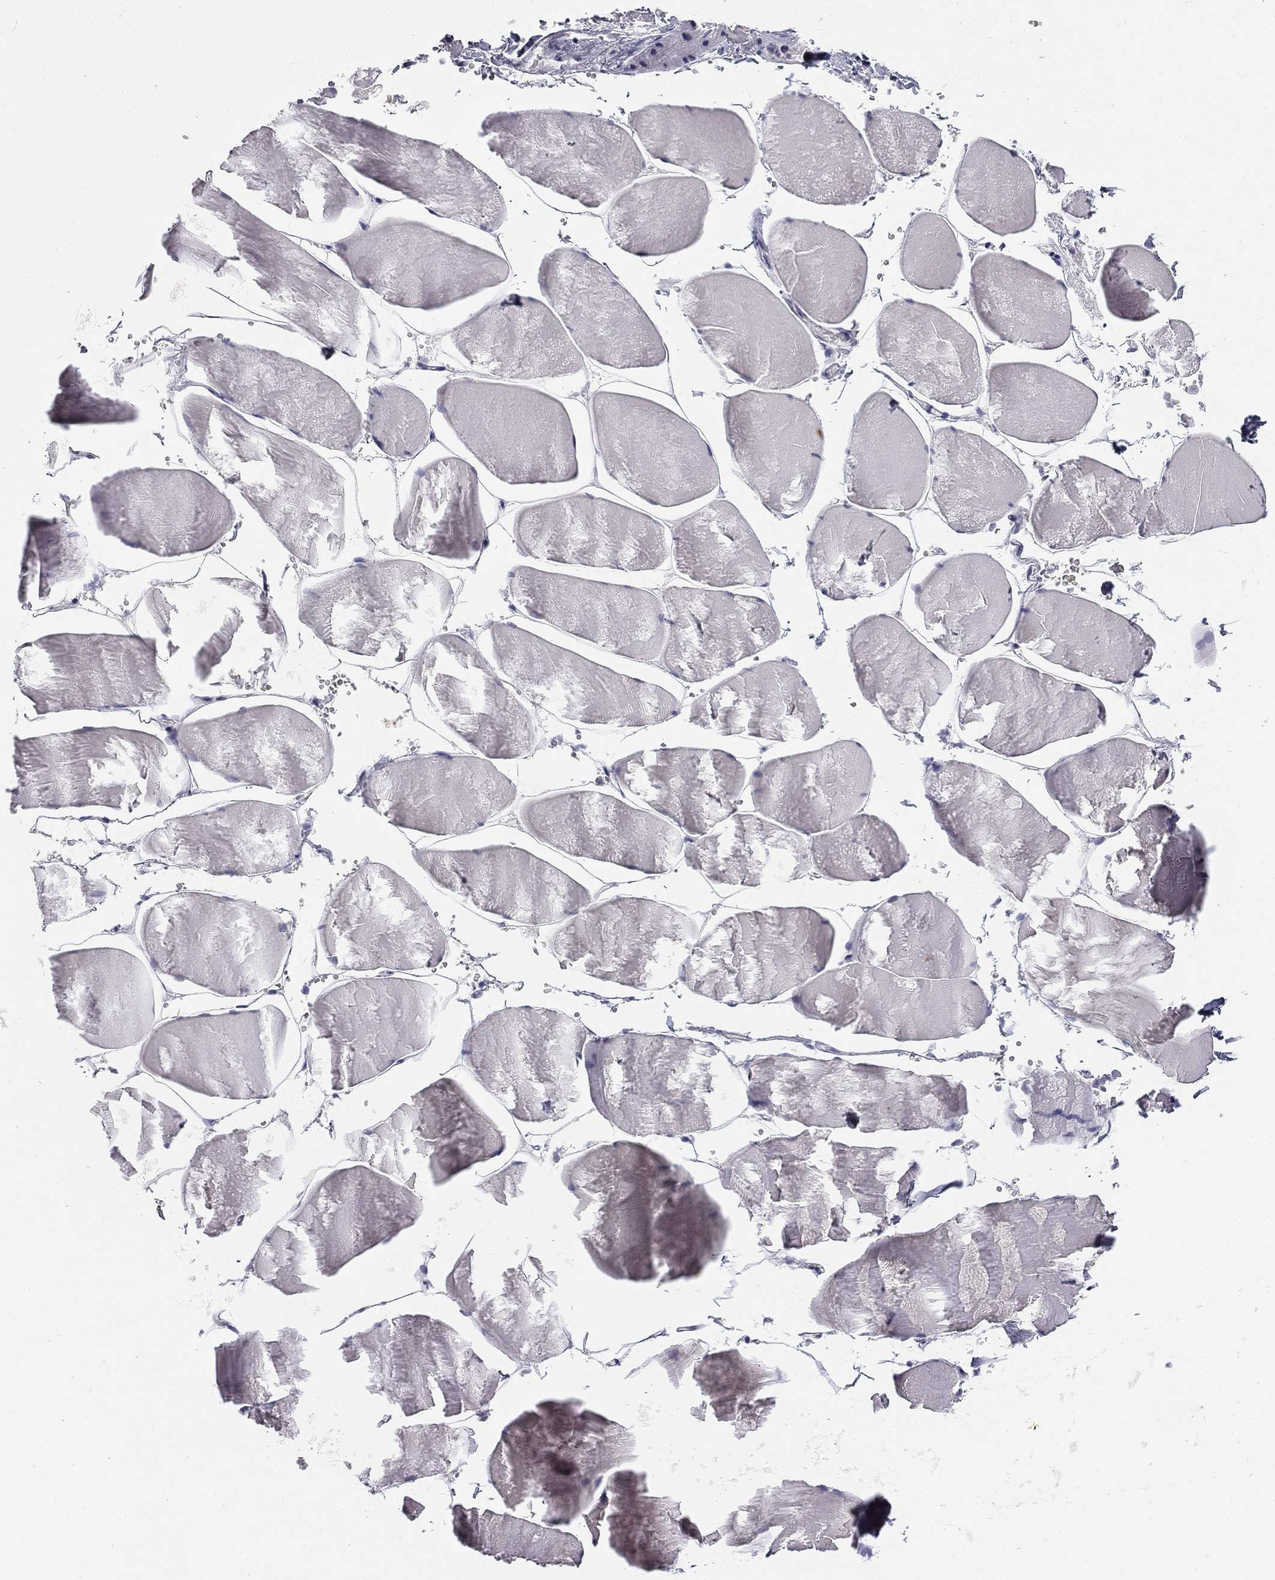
{"staining": {"intensity": "negative", "quantity": "none", "location": "none"}, "tissue": "skeletal muscle", "cell_type": "Myocytes", "image_type": "normal", "snomed": [{"axis": "morphology", "description": "Normal tissue, NOS"}, {"axis": "morphology", "description": "Malignant melanoma, Metastatic site"}, {"axis": "topography", "description": "Skeletal muscle"}], "caption": "The immunohistochemistry micrograph has no significant expression in myocytes of skeletal muscle. (IHC, brightfield microscopy, high magnification).", "gene": "SLC2A9", "patient": {"sex": "male", "age": 50}}